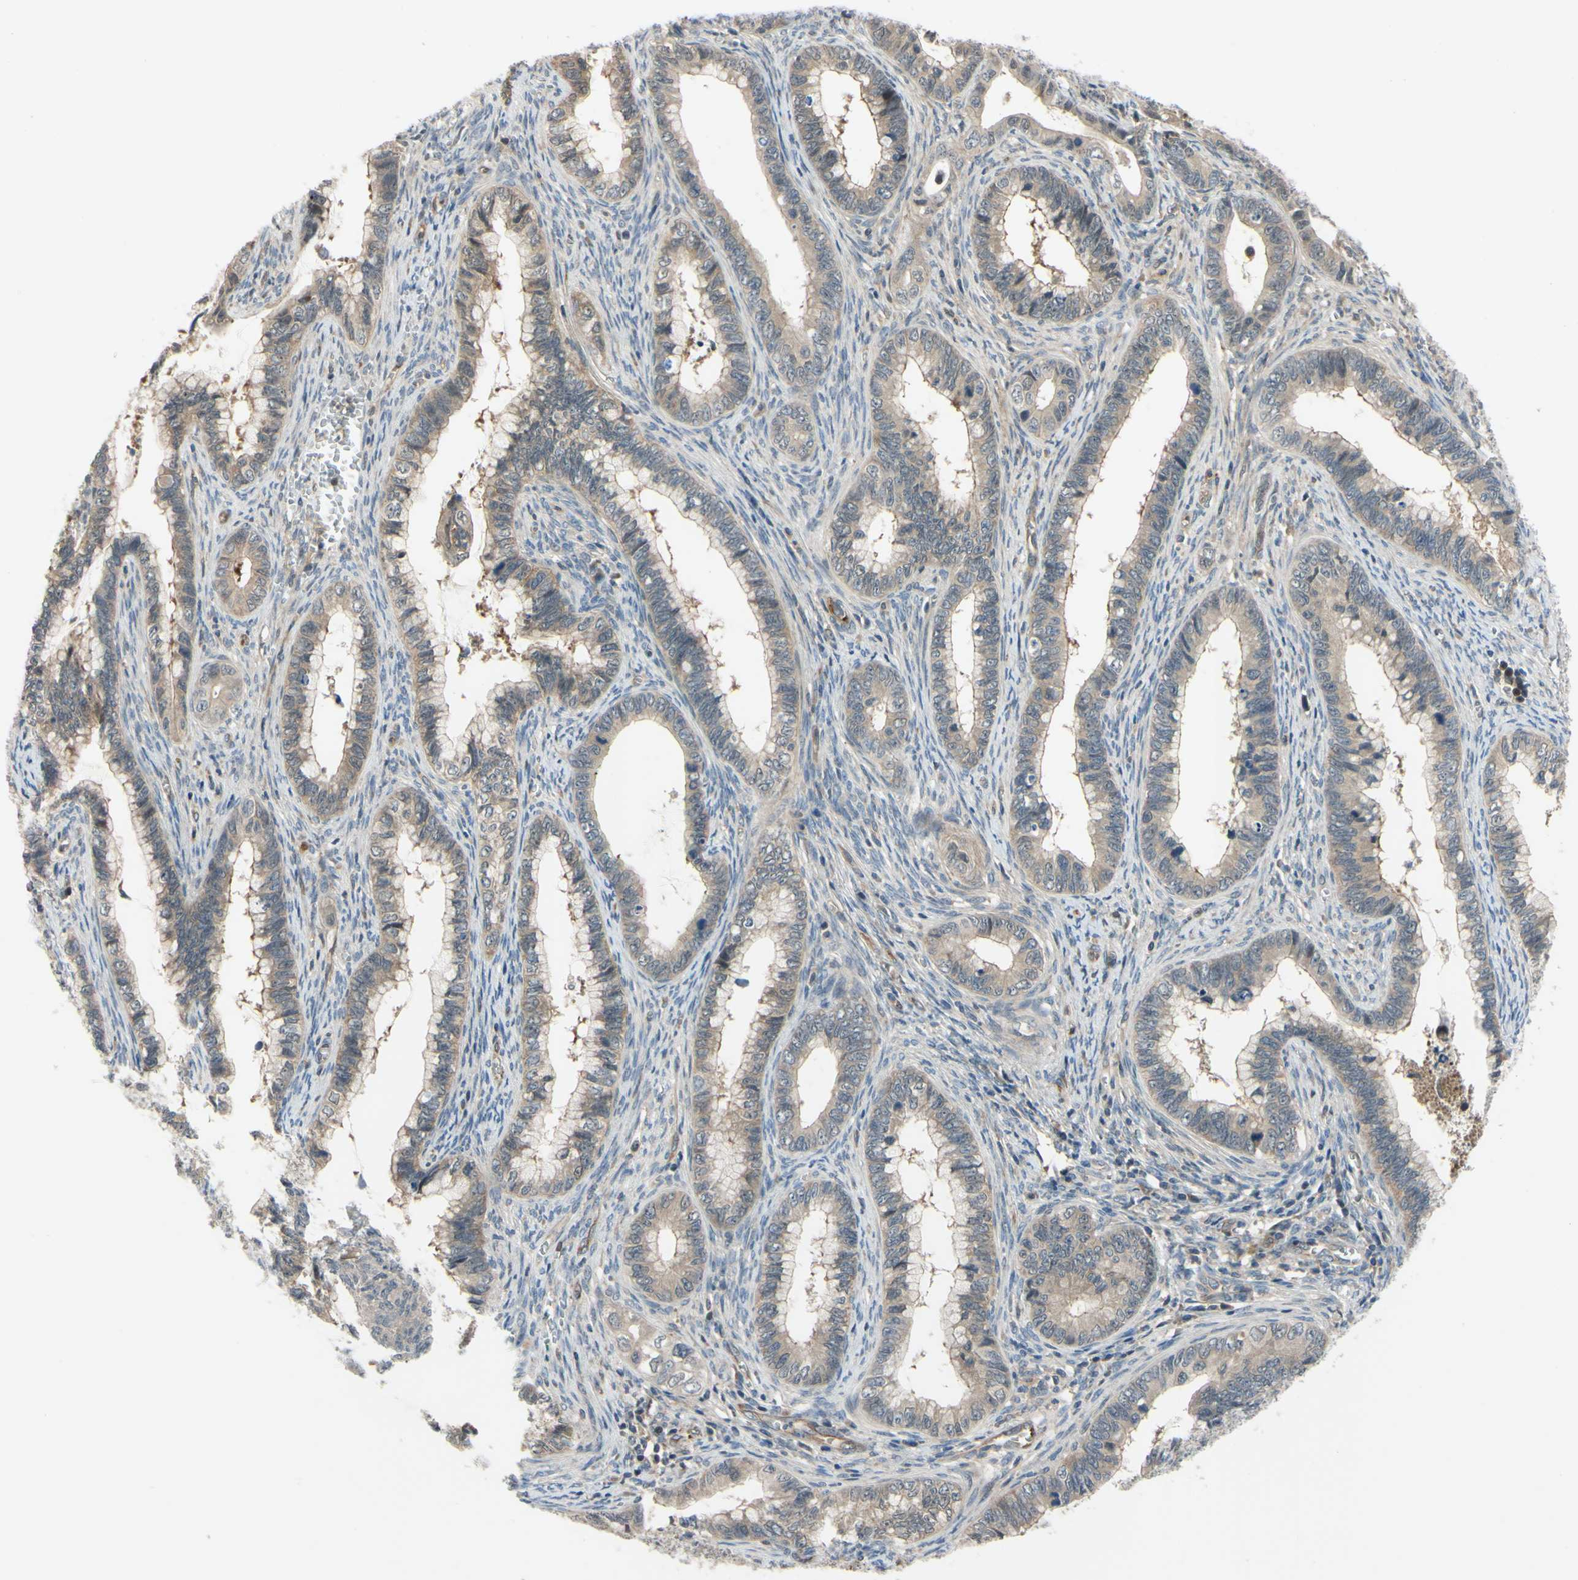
{"staining": {"intensity": "moderate", "quantity": ">75%", "location": "cytoplasmic/membranous"}, "tissue": "cervical cancer", "cell_type": "Tumor cells", "image_type": "cancer", "snomed": [{"axis": "morphology", "description": "Adenocarcinoma, NOS"}, {"axis": "topography", "description": "Cervix"}], "caption": "A brown stain labels moderate cytoplasmic/membranous expression of a protein in human cervical cancer (adenocarcinoma) tumor cells.", "gene": "COMMD9", "patient": {"sex": "female", "age": 44}}